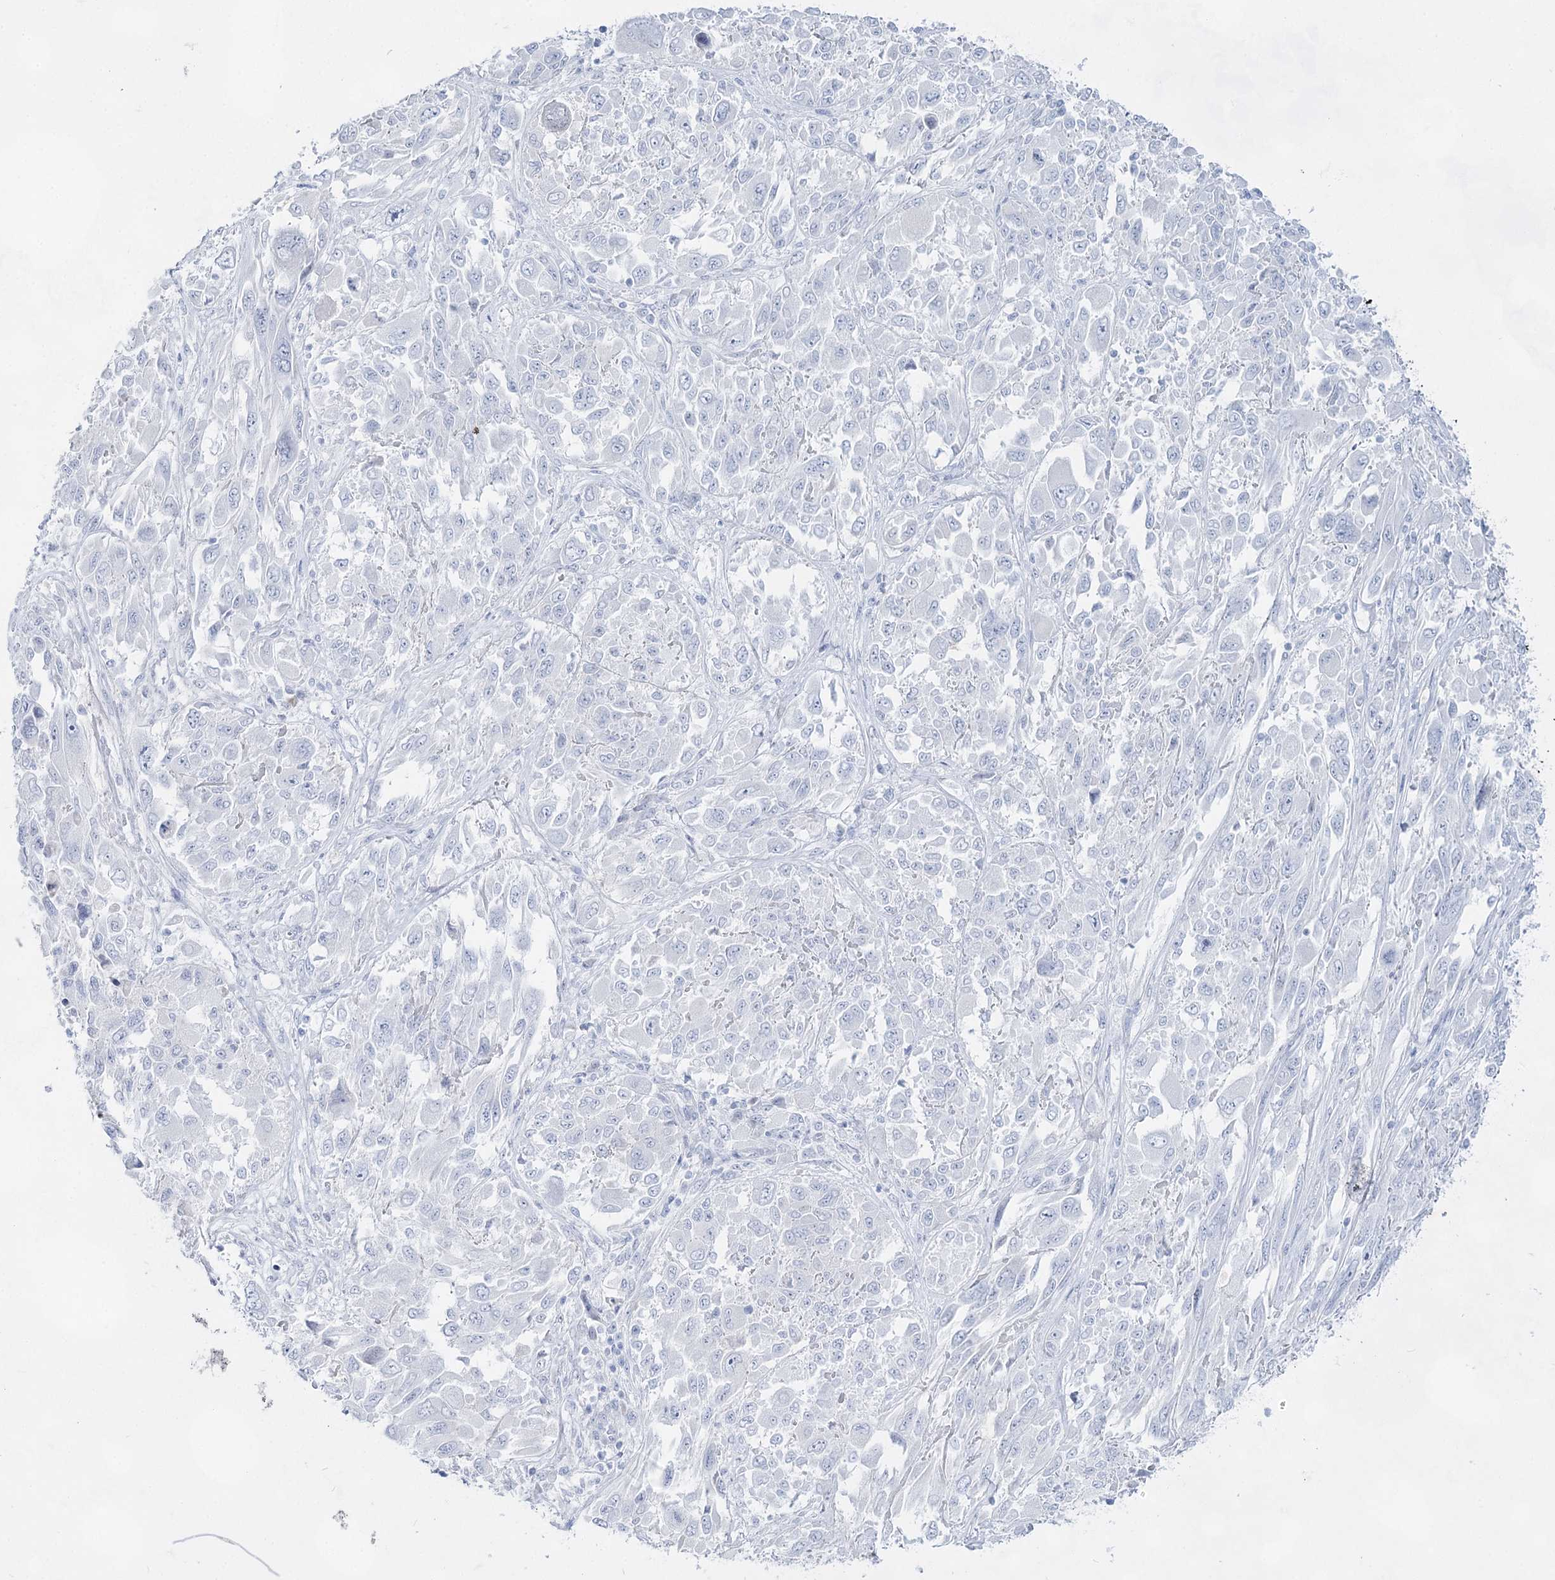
{"staining": {"intensity": "negative", "quantity": "none", "location": "none"}, "tissue": "melanoma", "cell_type": "Tumor cells", "image_type": "cancer", "snomed": [{"axis": "morphology", "description": "Malignant melanoma, NOS"}, {"axis": "topography", "description": "Skin"}], "caption": "Immunohistochemistry of melanoma displays no expression in tumor cells.", "gene": "ACRV1", "patient": {"sex": "female", "age": 91}}